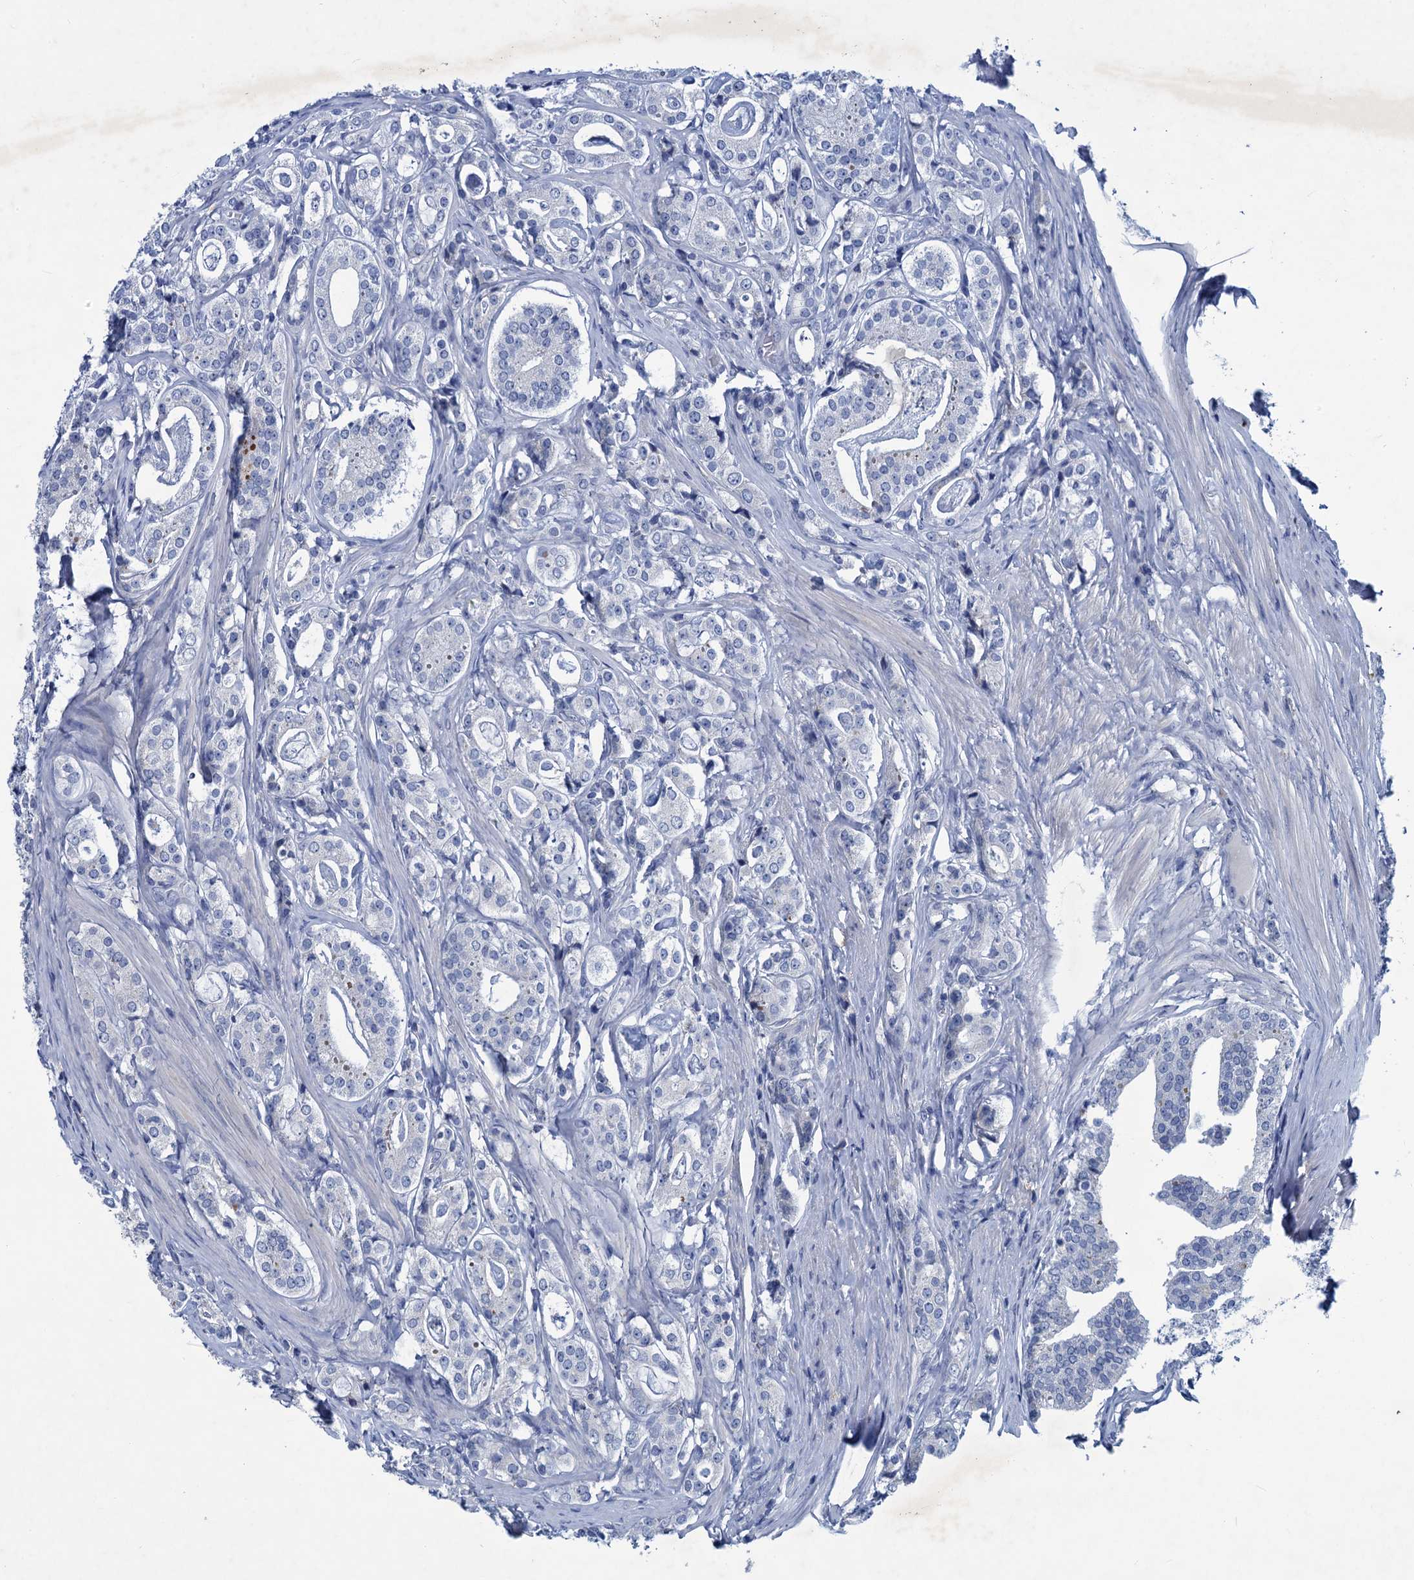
{"staining": {"intensity": "negative", "quantity": "none", "location": "none"}, "tissue": "prostate cancer", "cell_type": "Tumor cells", "image_type": "cancer", "snomed": [{"axis": "morphology", "description": "Adenocarcinoma, High grade"}, {"axis": "topography", "description": "Prostate"}], "caption": "Histopathology image shows no significant protein expression in tumor cells of prostate cancer (adenocarcinoma (high-grade)).", "gene": "RTKN2", "patient": {"sex": "male", "age": 63}}